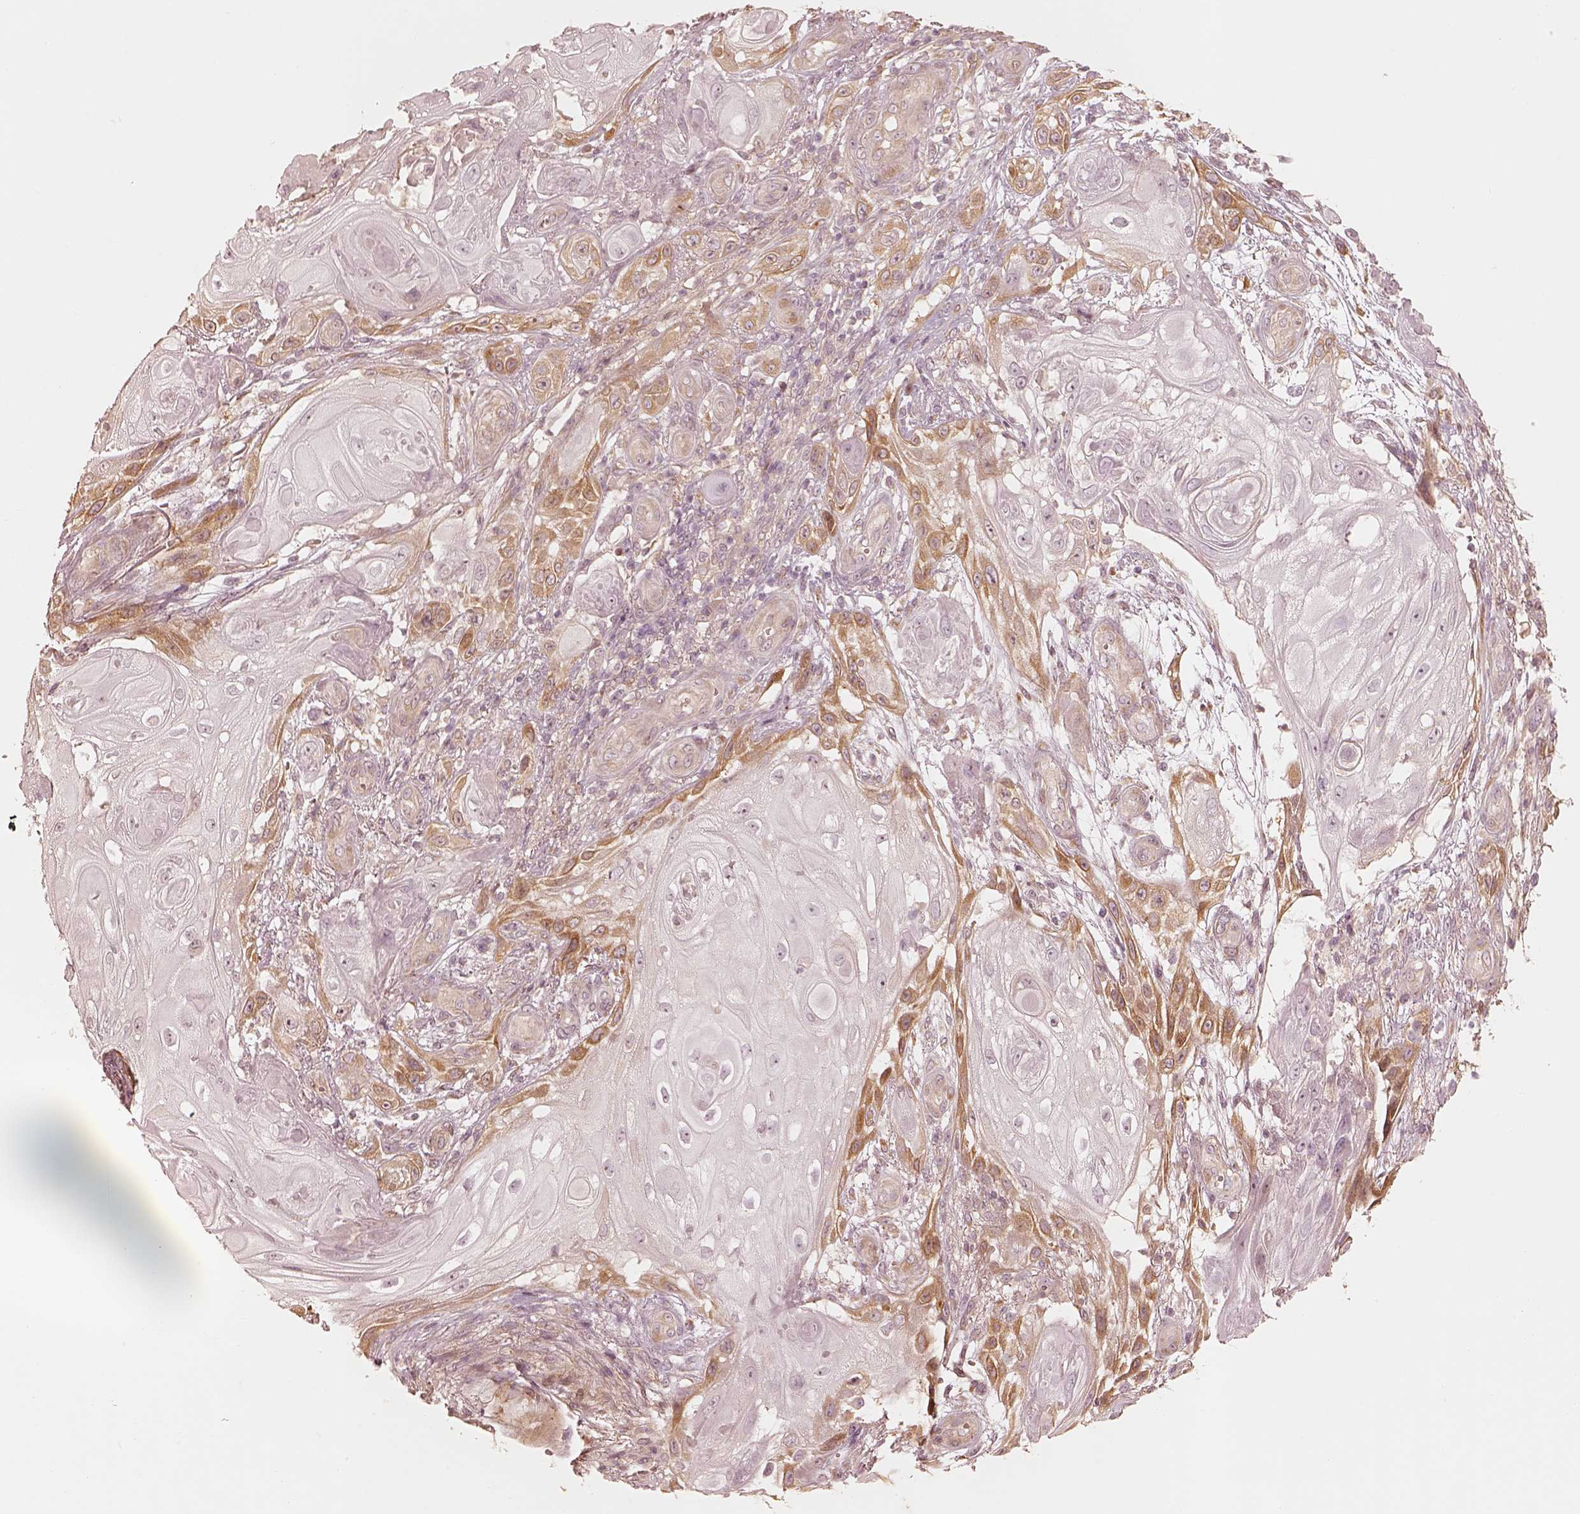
{"staining": {"intensity": "moderate", "quantity": "<25%", "location": "cytoplasmic/membranous"}, "tissue": "skin cancer", "cell_type": "Tumor cells", "image_type": "cancer", "snomed": [{"axis": "morphology", "description": "Squamous cell carcinoma, NOS"}, {"axis": "topography", "description": "Skin"}], "caption": "Immunohistochemistry of squamous cell carcinoma (skin) shows low levels of moderate cytoplasmic/membranous staining in approximately <25% of tumor cells.", "gene": "WLS", "patient": {"sex": "male", "age": 62}}